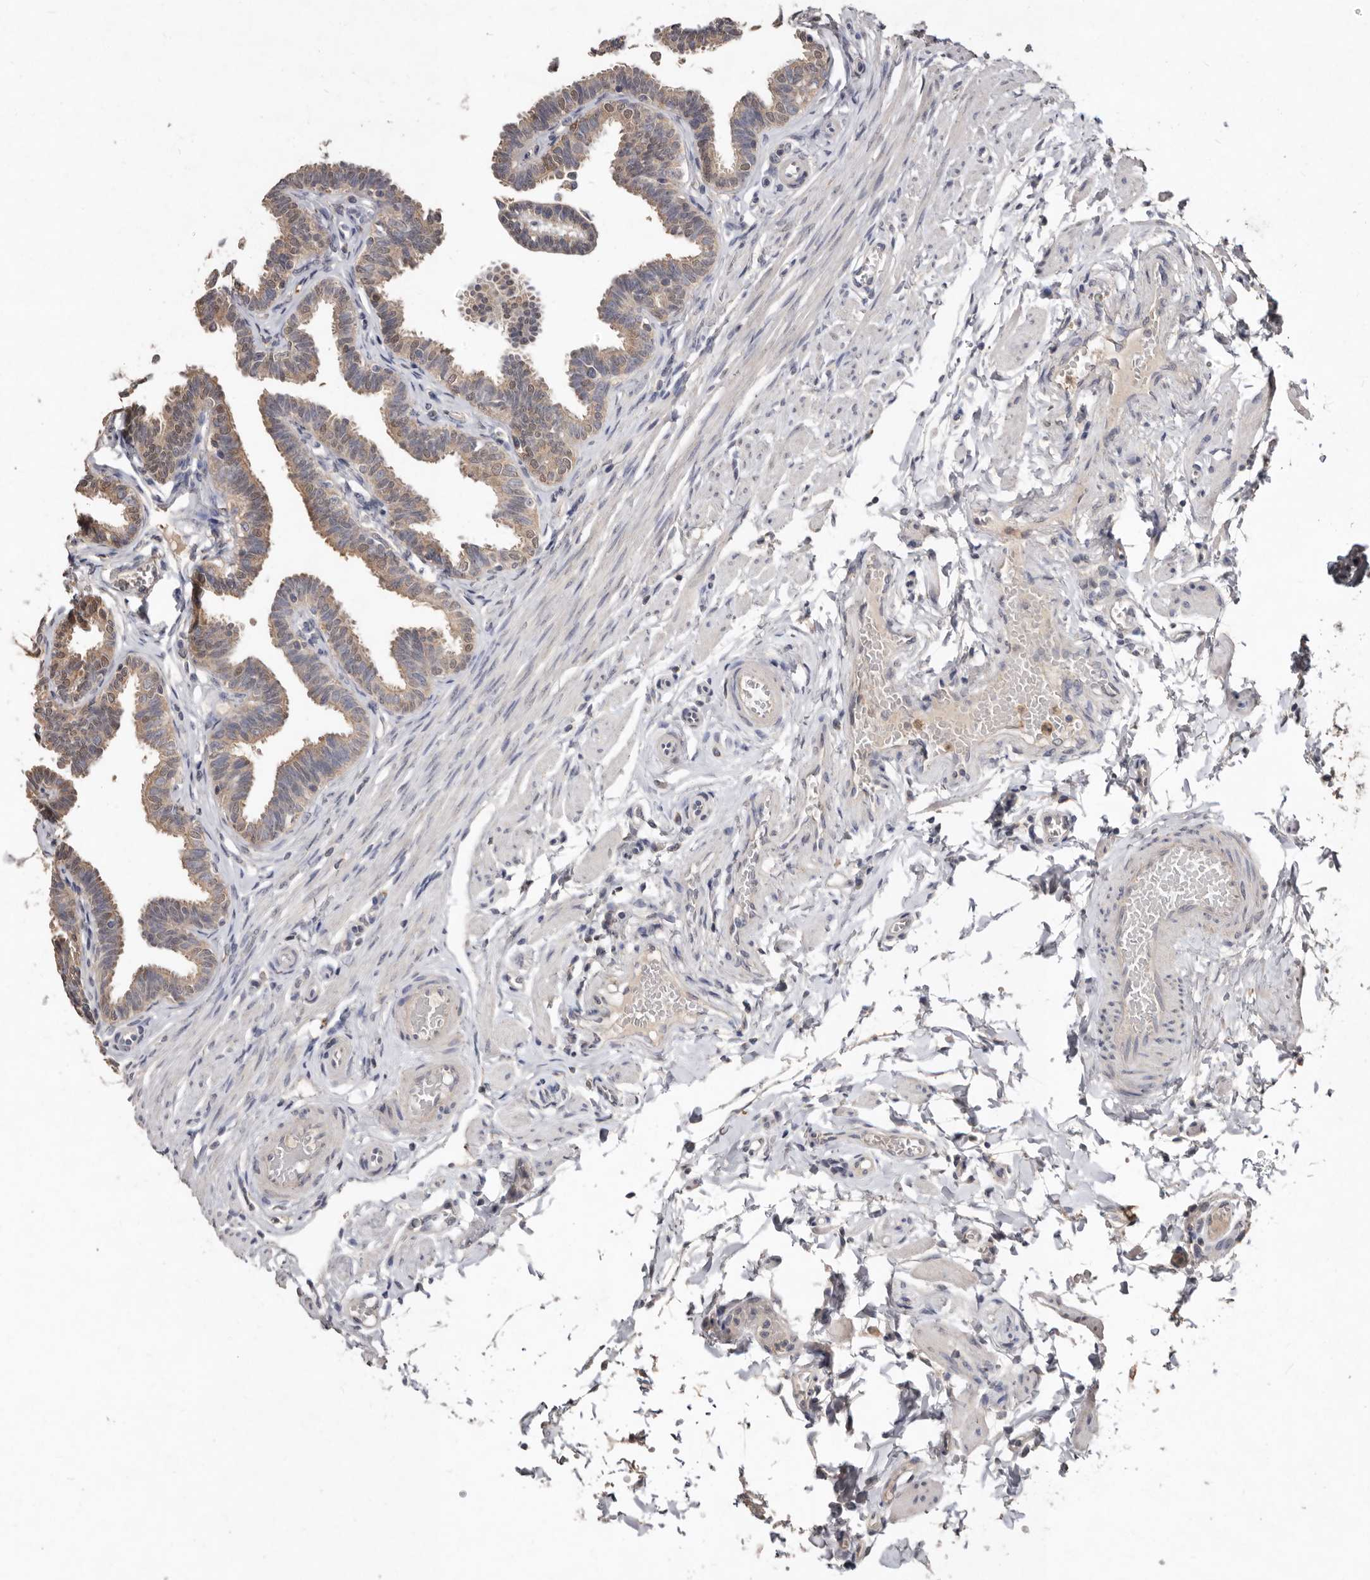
{"staining": {"intensity": "moderate", "quantity": ">75%", "location": "cytoplasmic/membranous"}, "tissue": "fallopian tube", "cell_type": "Glandular cells", "image_type": "normal", "snomed": [{"axis": "morphology", "description": "Normal tissue, NOS"}, {"axis": "topography", "description": "Fallopian tube"}, {"axis": "topography", "description": "Ovary"}], "caption": "The photomicrograph shows staining of benign fallopian tube, revealing moderate cytoplasmic/membranous protein staining (brown color) within glandular cells.", "gene": "EDEM1", "patient": {"sex": "female", "age": 23}}